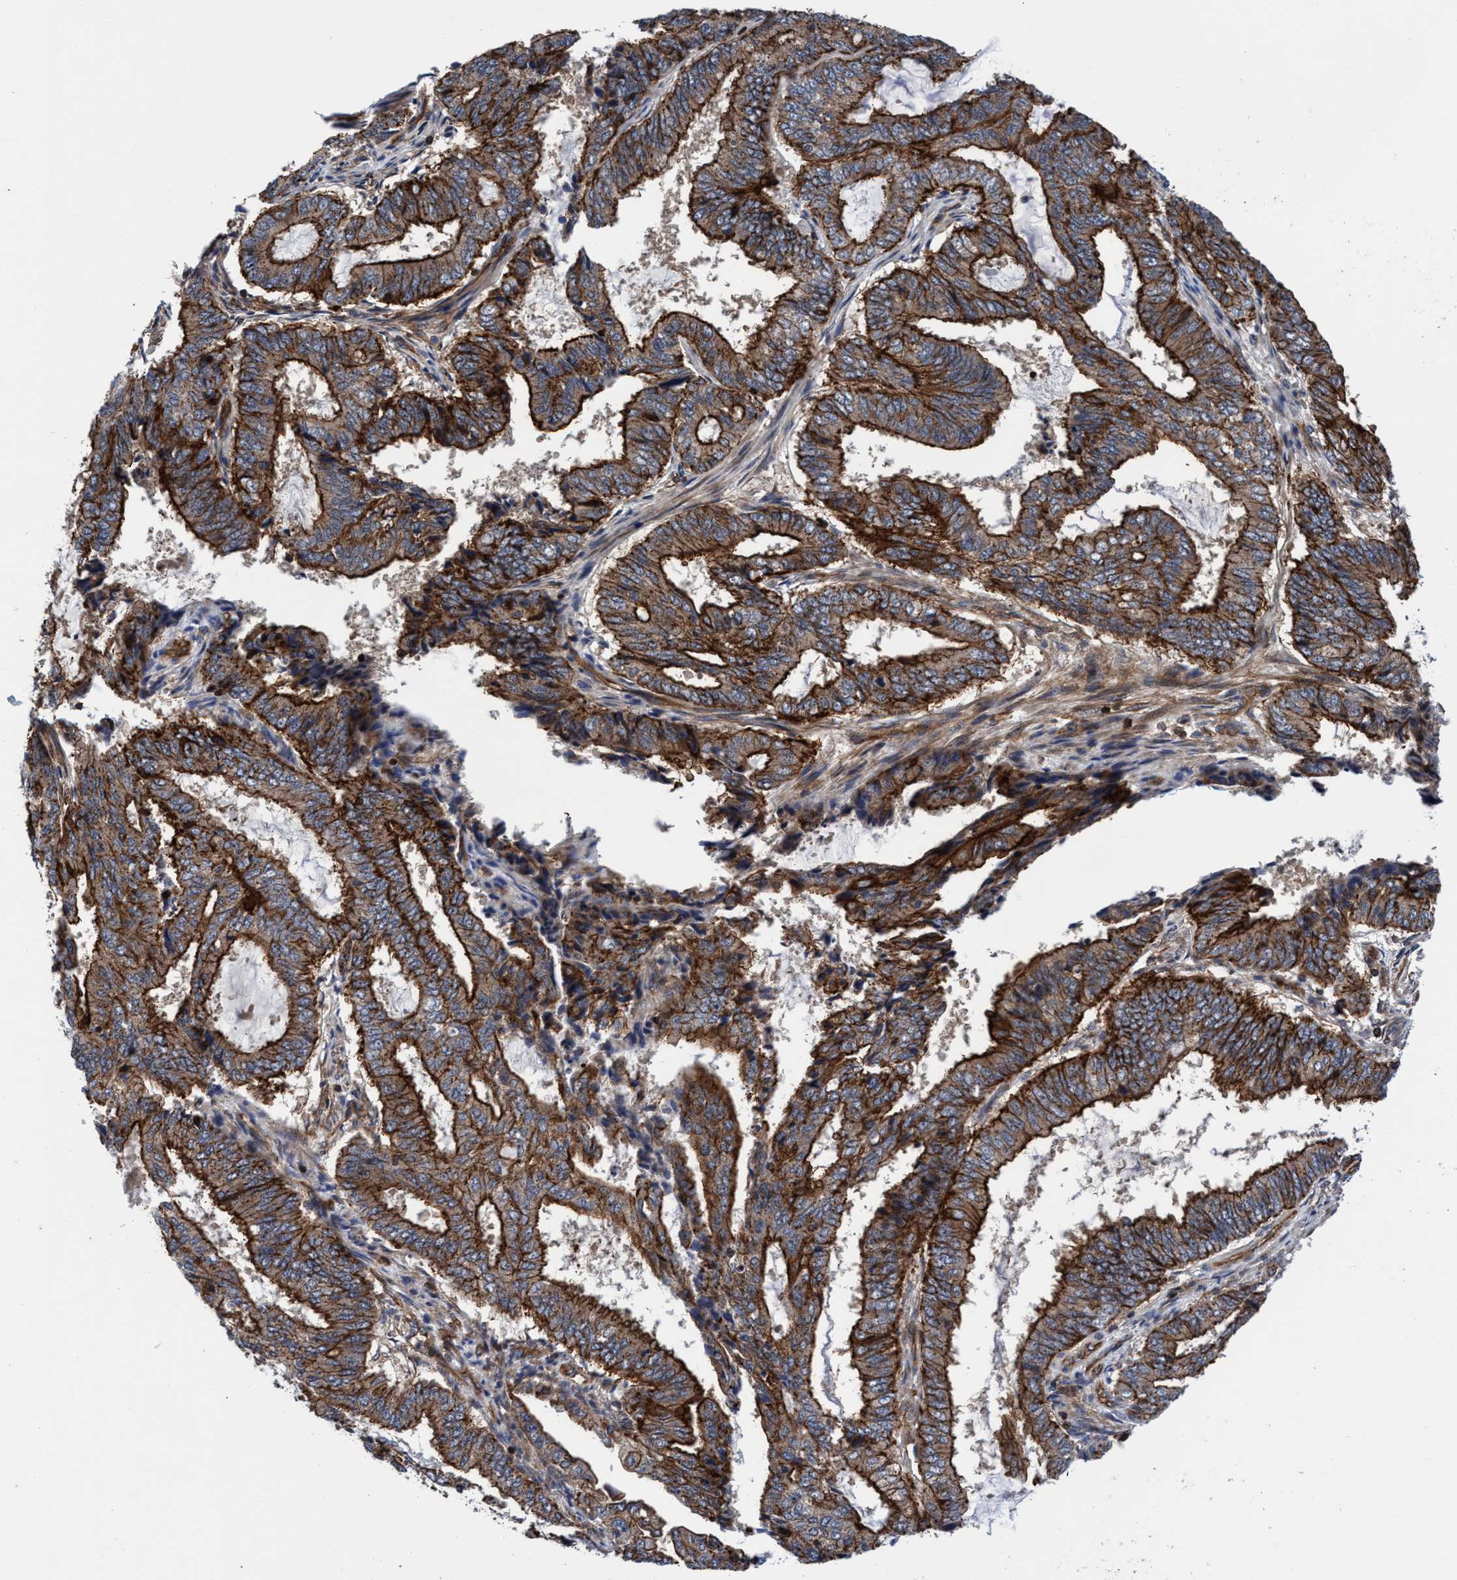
{"staining": {"intensity": "strong", "quantity": ">75%", "location": "cytoplasmic/membranous"}, "tissue": "endometrial cancer", "cell_type": "Tumor cells", "image_type": "cancer", "snomed": [{"axis": "morphology", "description": "Adenocarcinoma, NOS"}, {"axis": "topography", "description": "Endometrium"}], "caption": "This image reveals IHC staining of endometrial cancer, with high strong cytoplasmic/membranous staining in about >75% of tumor cells.", "gene": "MCM3AP", "patient": {"sex": "female", "age": 51}}